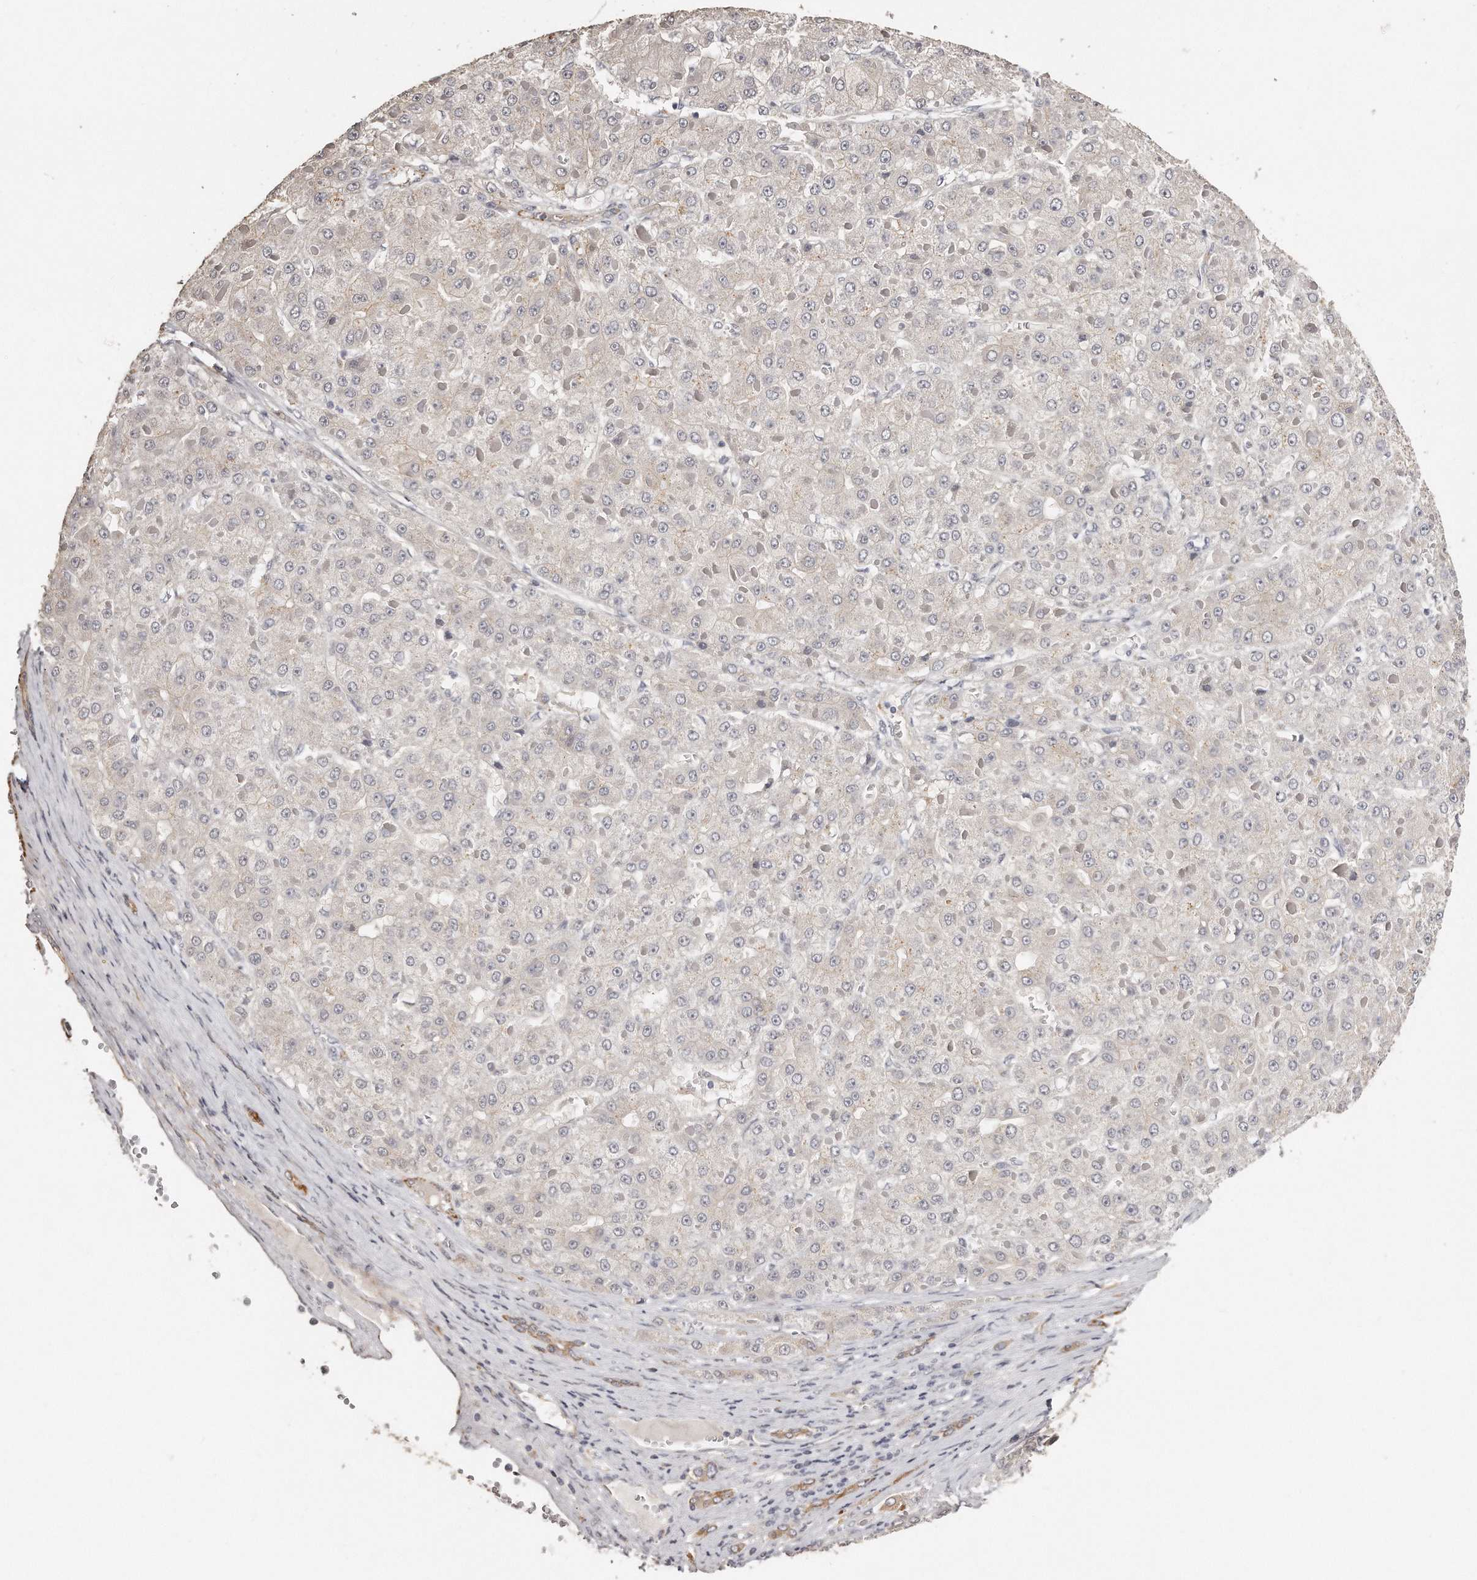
{"staining": {"intensity": "negative", "quantity": "none", "location": "none"}, "tissue": "liver cancer", "cell_type": "Tumor cells", "image_type": "cancer", "snomed": [{"axis": "morphology", "description": "Carcinoma, Hepatocellular, NOS"}, {"axis": "topography", "description": "Liver"}], "caption": "Micrograph shows no protein staining in tumor cells of liver hepatocellular carcinoma tissue.", "gene": "ZYG11A", "patient": {"sex": "female", "age": 73}}